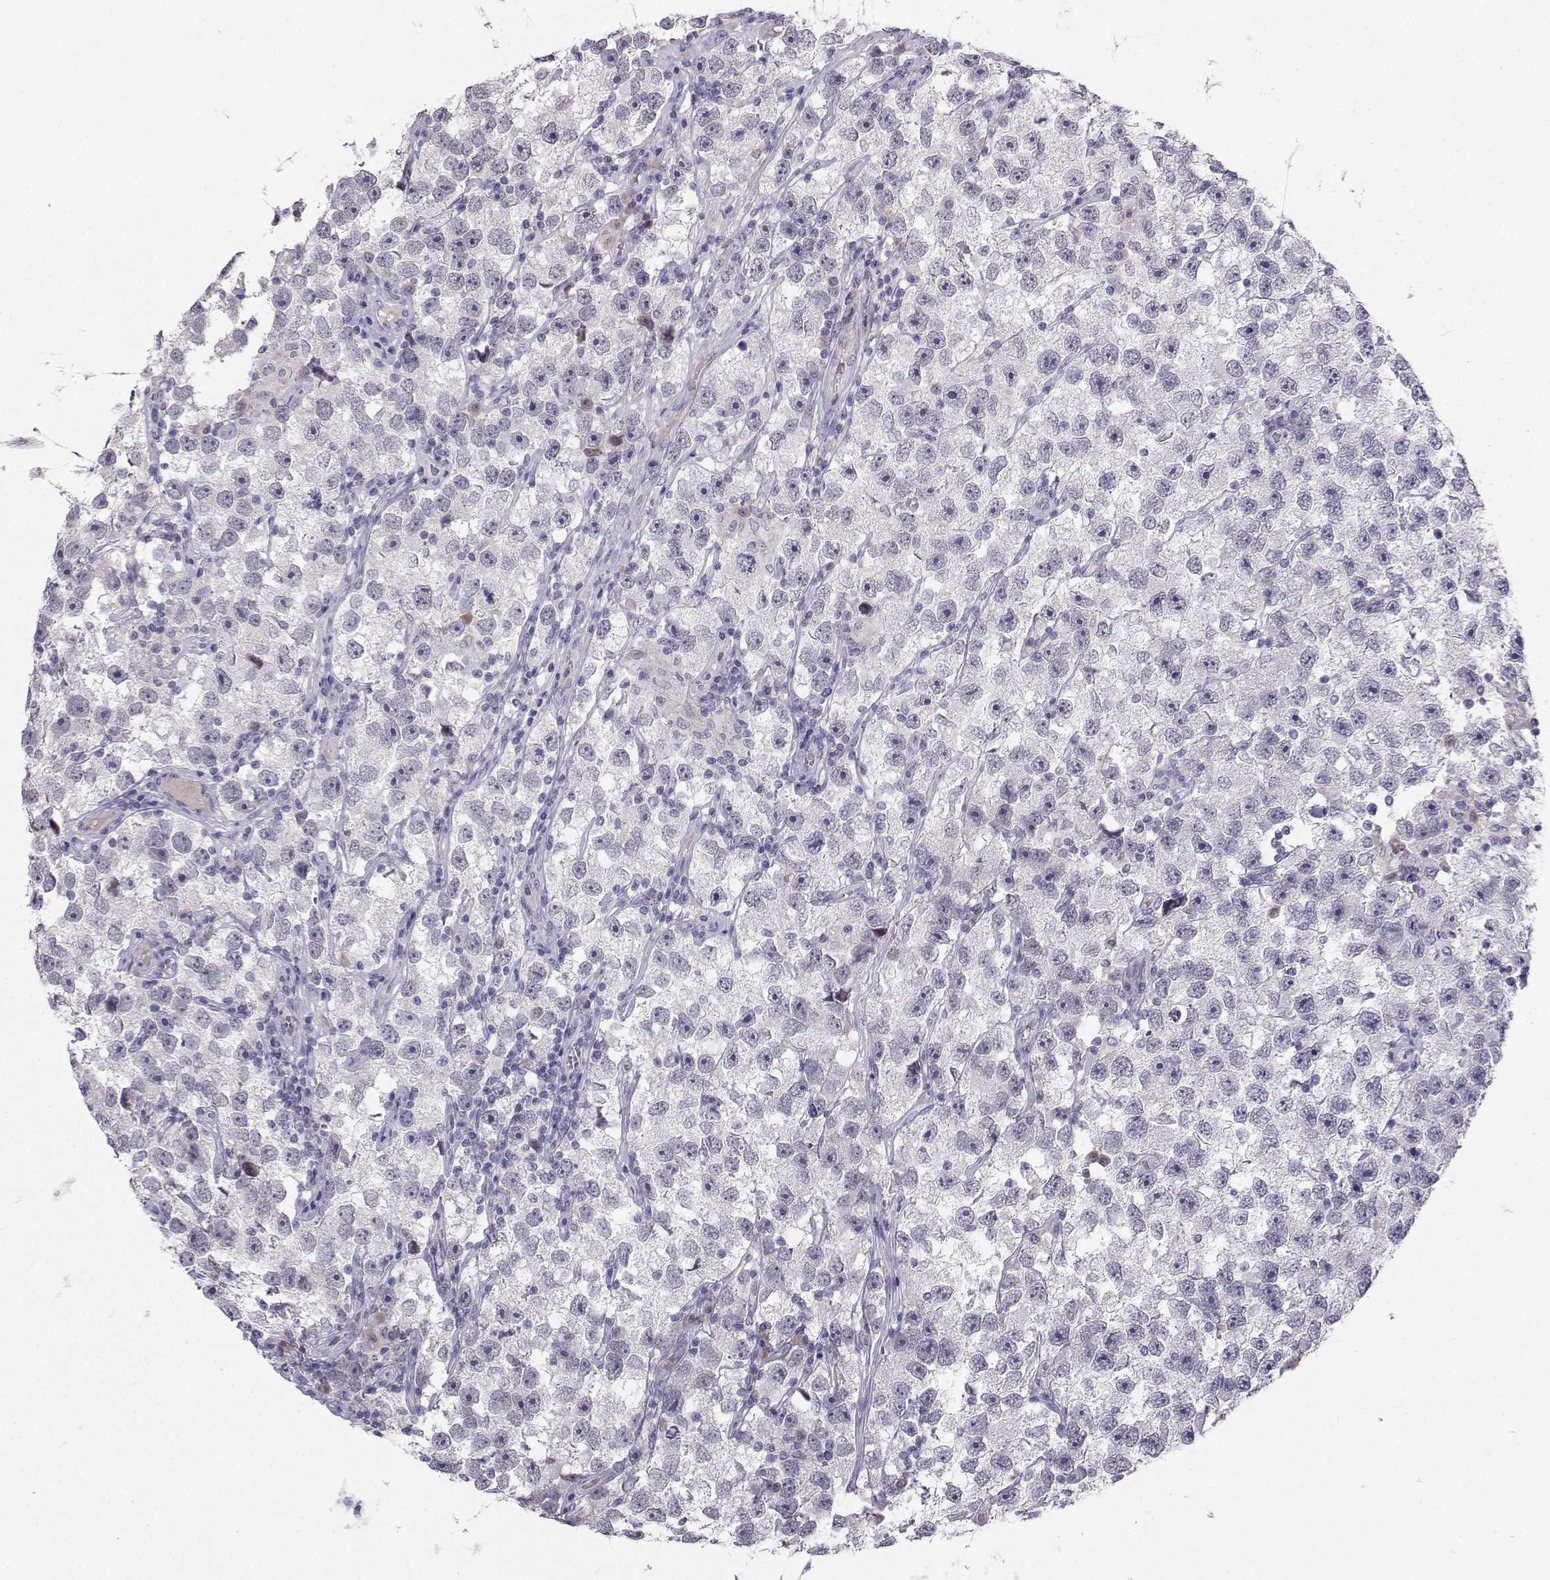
{"staining": {"intensity": "negative", "quantity": "none", "location": "none"}, "tissue": "testis cancer", "cell_type": "Tumor cells", "image_type": "cancer", "snomed": [{"axis": "morphology", "description": "Seminoma, NOS"}, {"axis": "topography", "description": "Testis"}], "caption": "IHC micrograph of neoplastic tissue: human testis cancer stained with DAB (3,3'-diaminobenzidine) exhibits no significant protein staining in tumor cells. (DAB (3,3'-diaminobenzidine) immunohistochemistry (IHC) visualized using brightfield microscopy, high magnification).", "gene": "CALY", "patient": {"sex": "male", "age": 26}}